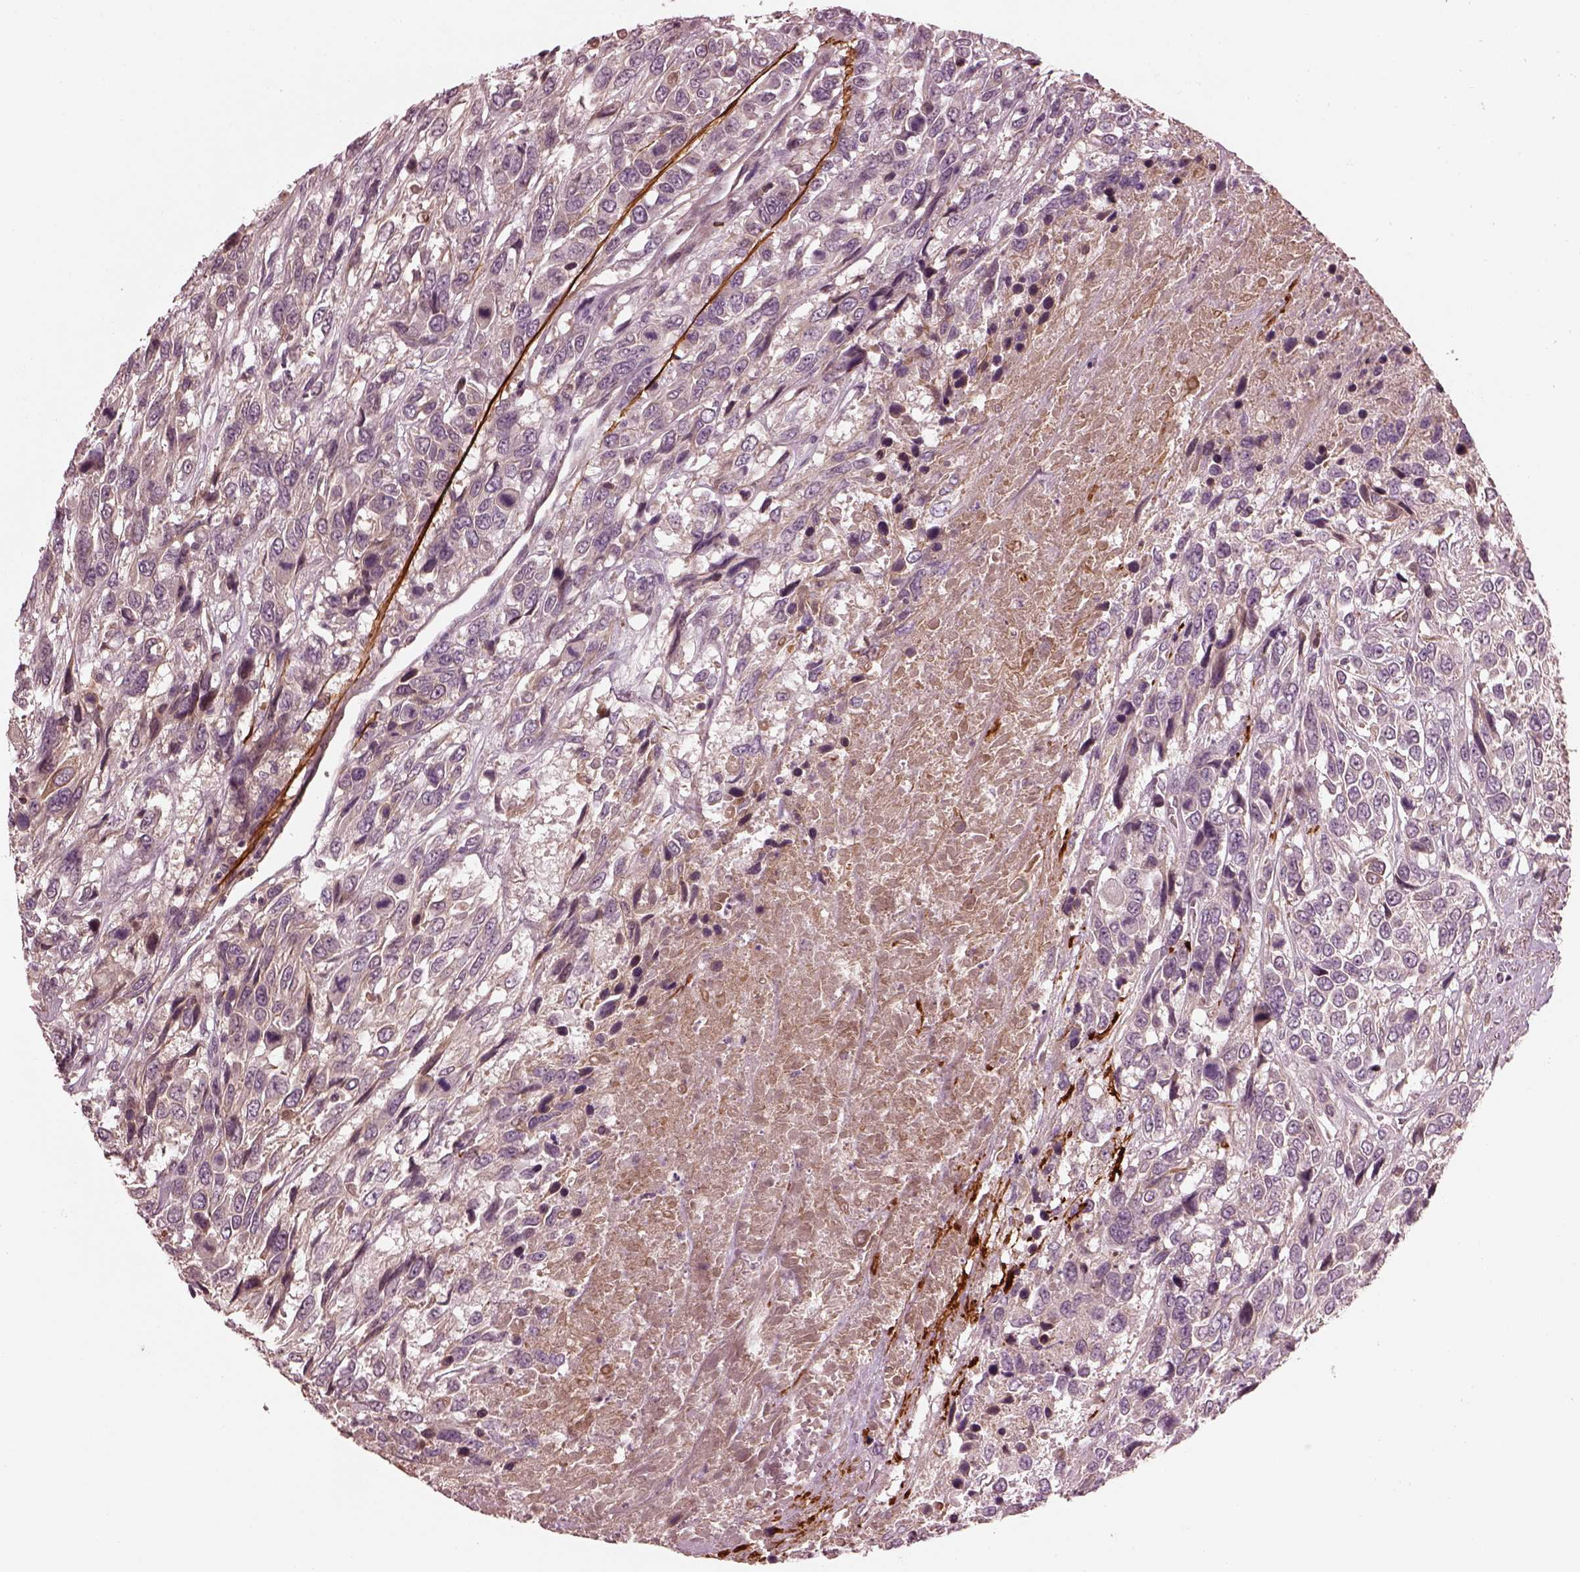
{"staining": {"intensity": "weak", "quantity": "<25%", "location": "cytoplasmic/membranous"}, "tissue": "urothelial cancer", "cell_type": "Tumor cells", "image_type": "cancer", "snomed": [{"axis": "morphology", "description": "Urothelial carcinoma, High grade"}, {"axis": "topography", "description": "Urinary bladder"}], "caption": "Human urothelial cancer stained for a protein using IHC reveals no positivity in tumor cells.", "gene": "EFEMP1", "patient": {"sex": "female", "age": 70}}